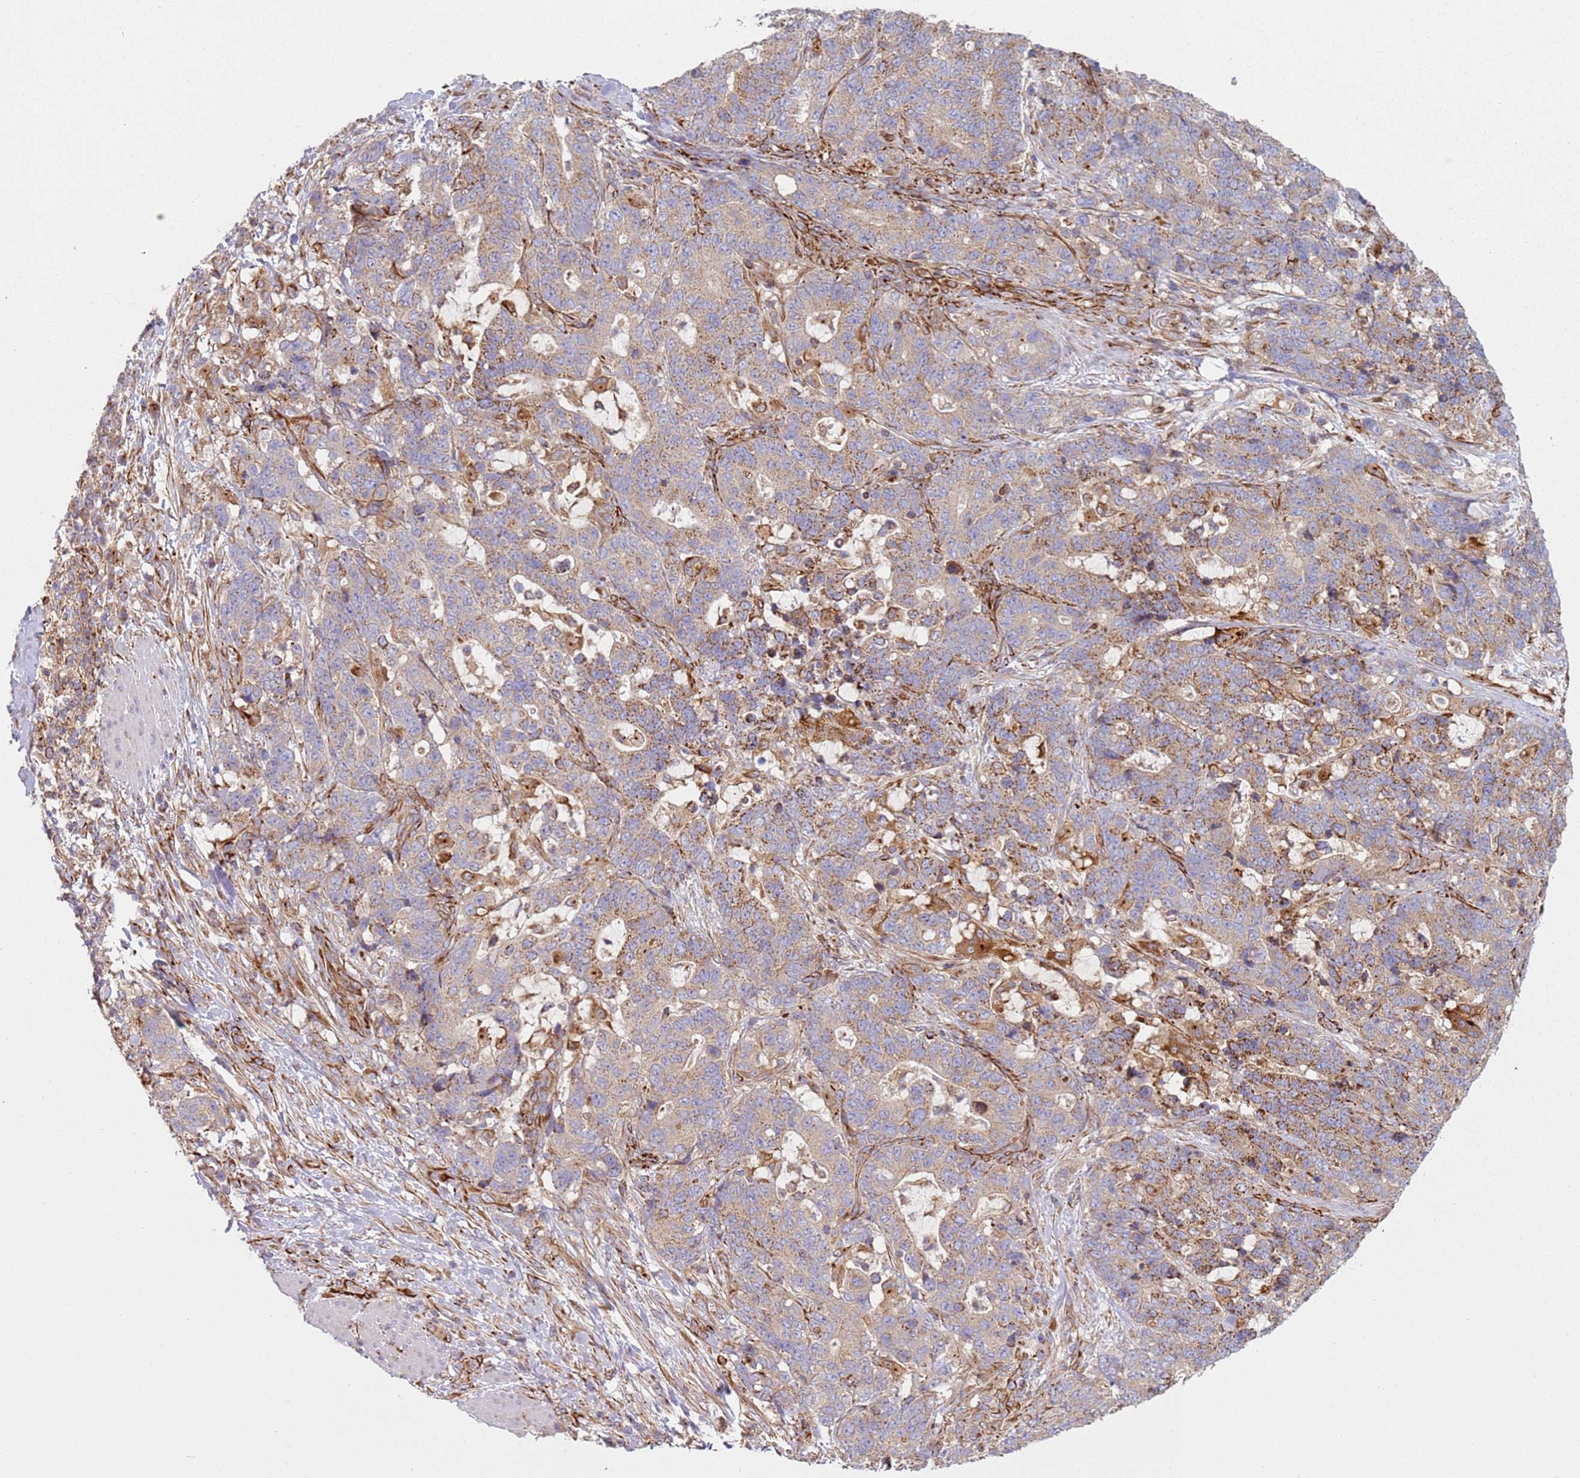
{"staining": {"intensity": "weak", "quantity": ">75%", "location": "cytoplasmic/membranous"}, "tissue": "stomach cancer", "cell_type": "Tumor cells", "image_type": "cancer", "snomed": [{"axis": "morphology", "description": "Normal tissue, NOS"}, {"axis": "morphology", "description": "Adenocarcinoma, NOS"}, {"axis": "topography", "description": "Stomach"}], "caption": "The immunohistochemical stain highlights weak cytoplasmic/membranous staining in tumor cells of stomach cancer (adenocarcinoma) tissue.", "gene": "SNAPIN", "patient": {"sex": "female", "age": 64}}